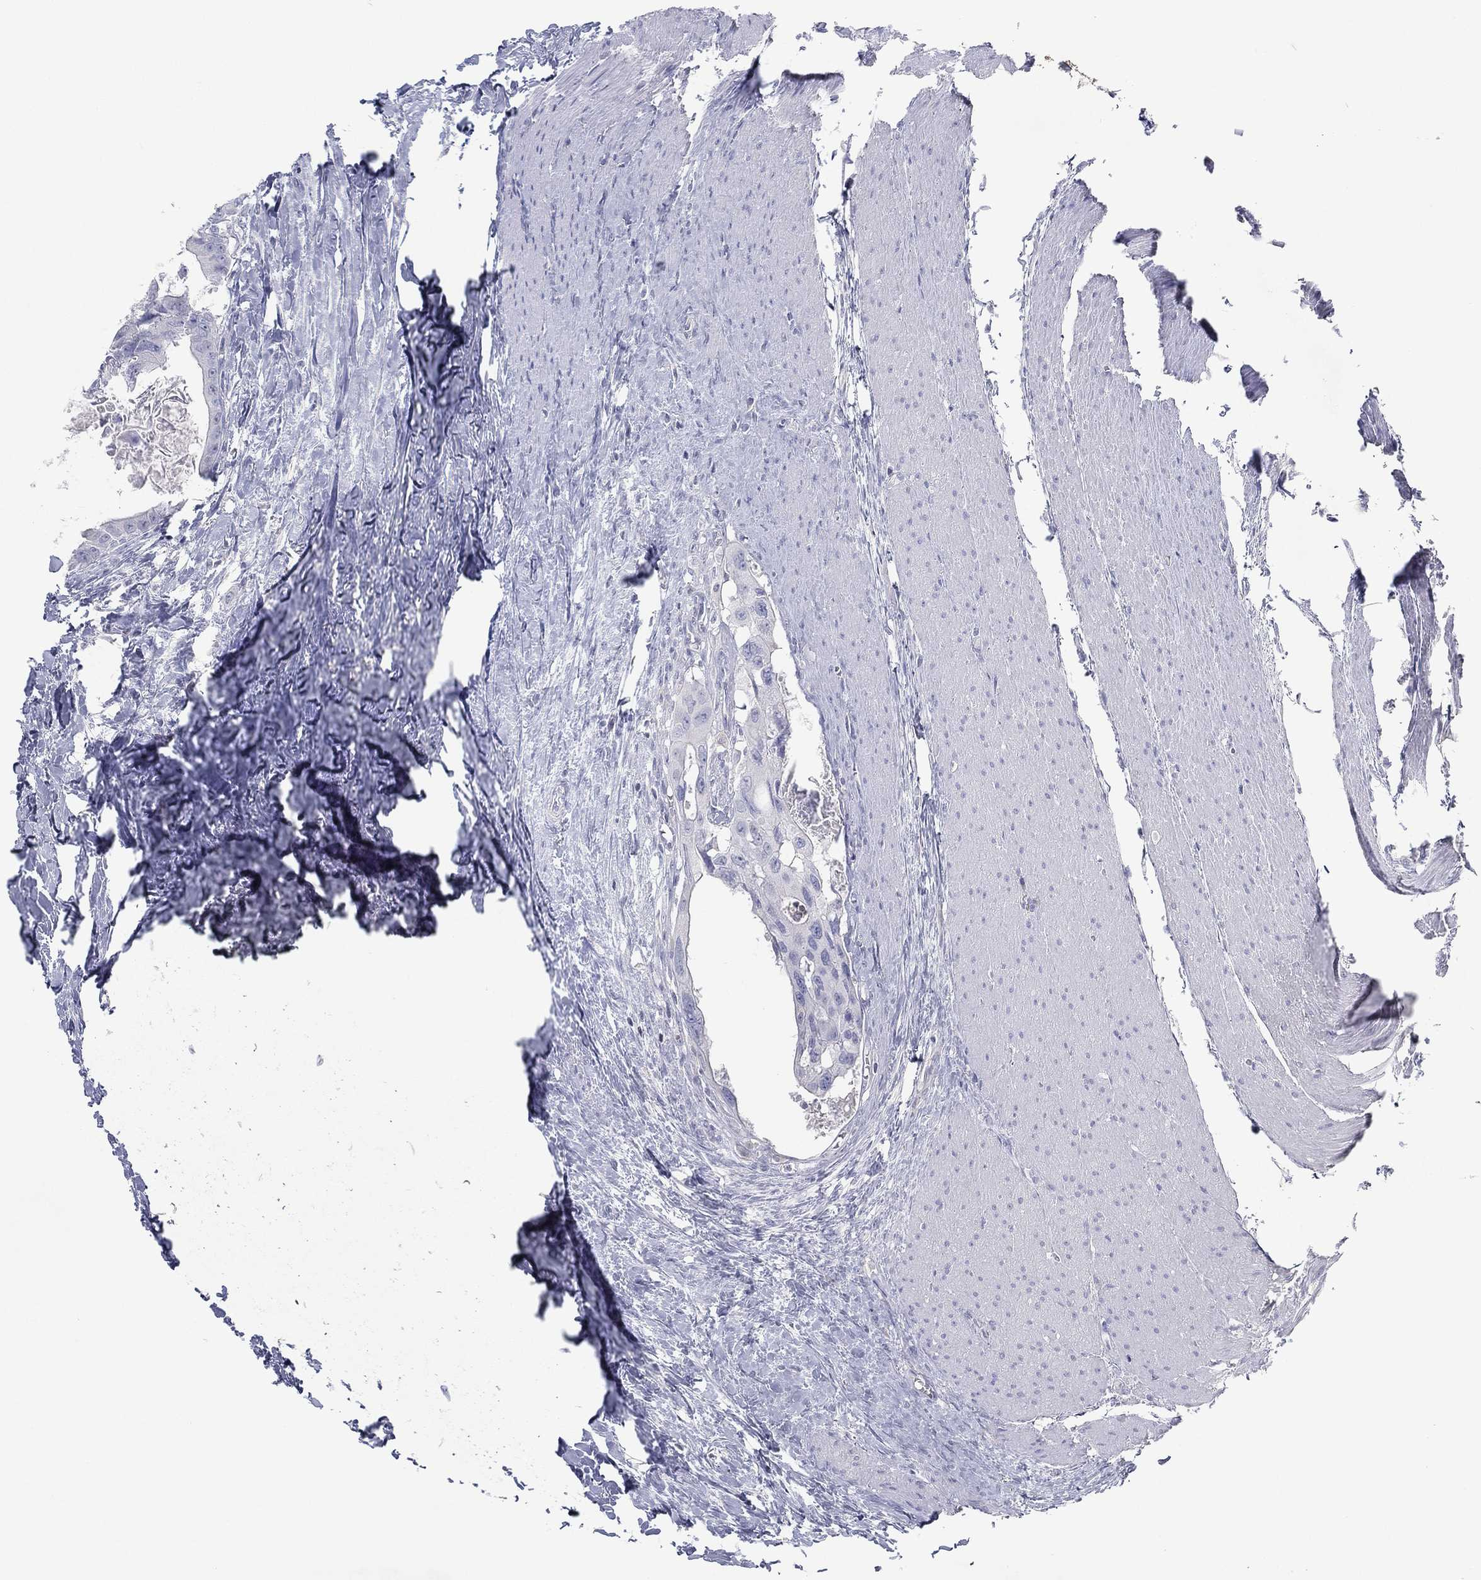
{"staining": {"intensity": "negative", "quantity": "none", "location": "none"}, "tissue": "colorectal cancer", "cell_type": "Tumor cells", "image_type": "cancer", "snomed": [{"axis": "morphology", "description": "Adenocarcinoma, NOS"}, {"axis": "topography", "description": "Rectum"}], "caption": "A micrograph of human colorectal cancer is negative for staining in tumor cells.", "gene": "CPT1B", "patient": {"sex": "male", "age": 64}}